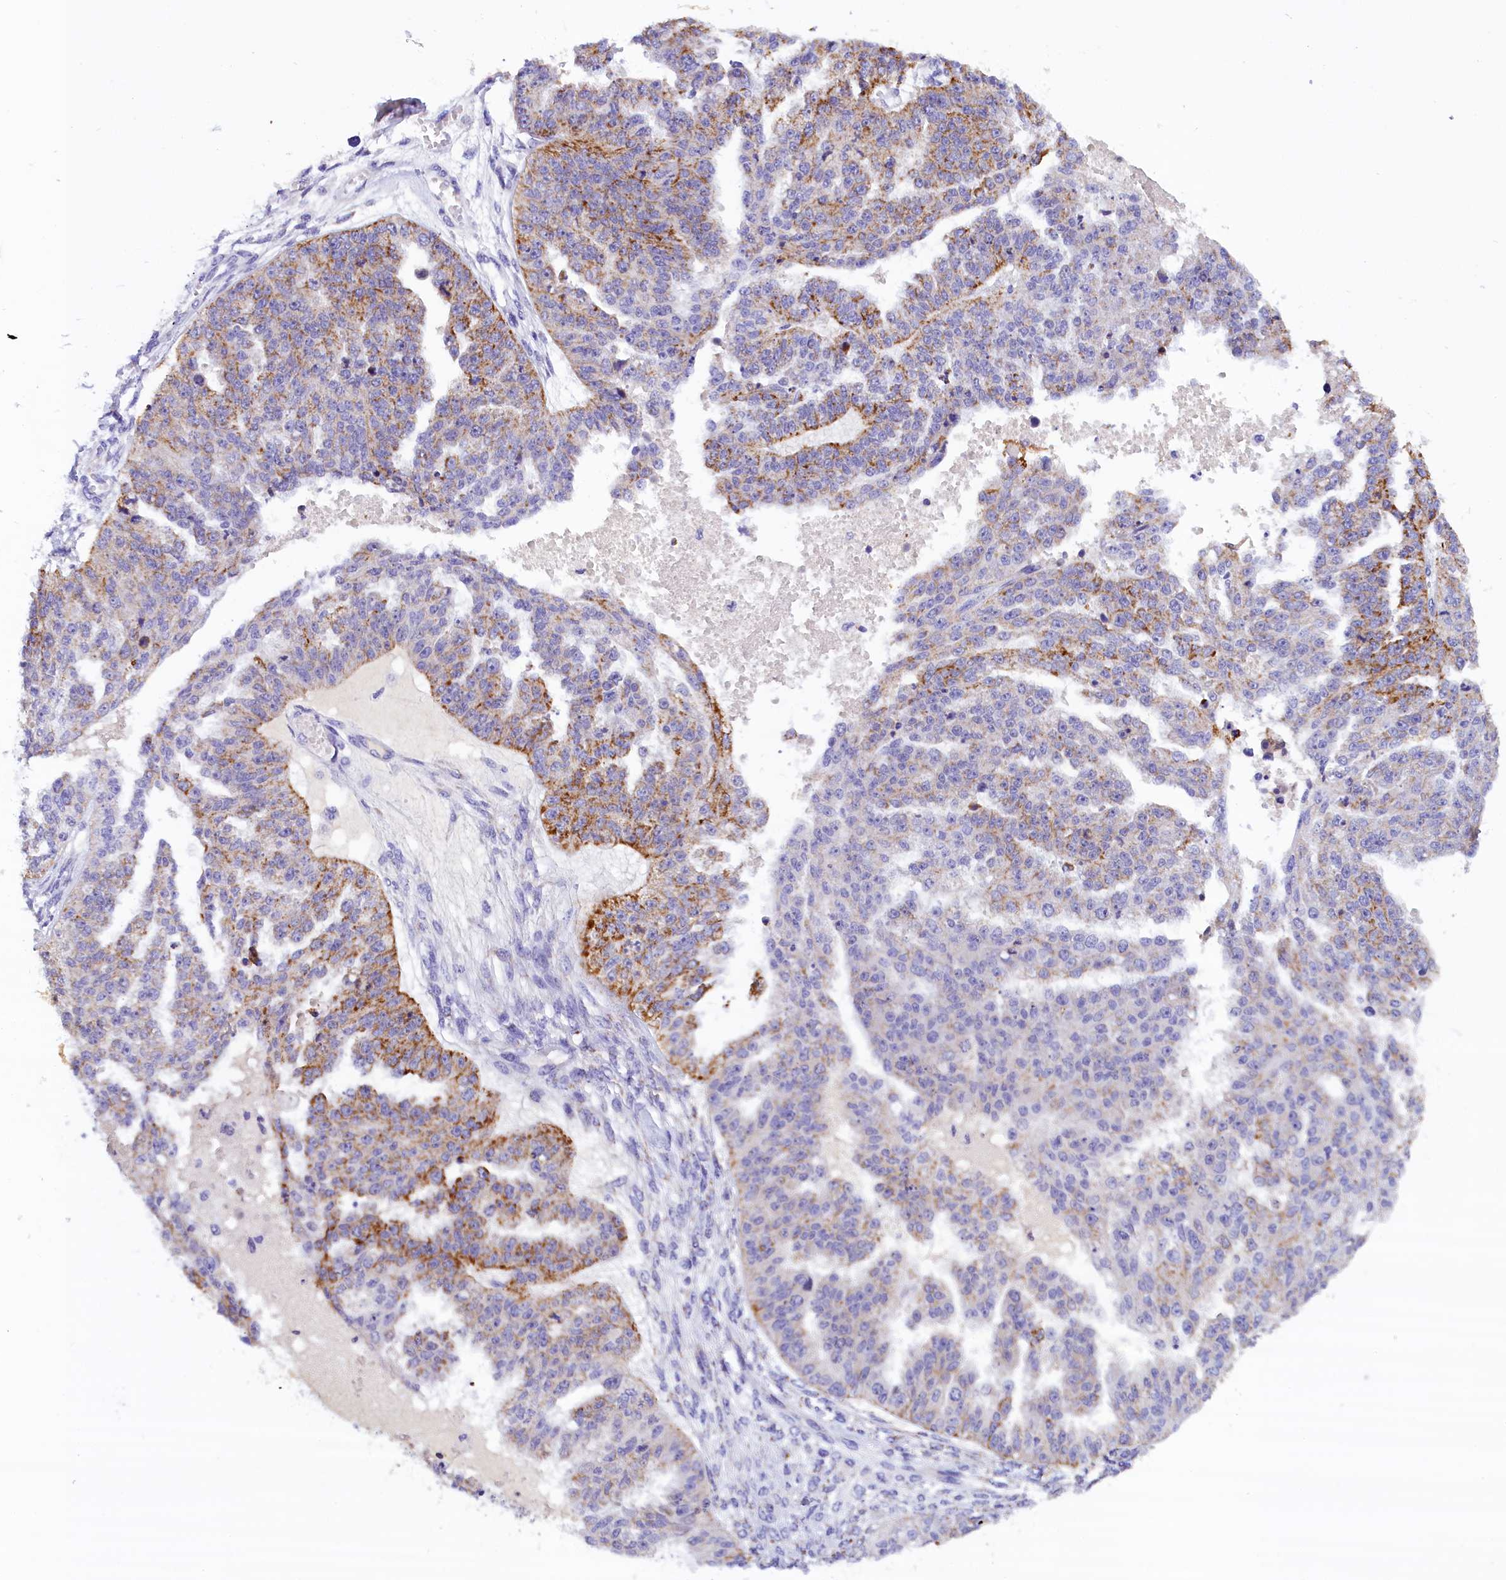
{"staining": {"intensity": "moderate", "quantity": "25%-75%", "location": "cytoplasmic/membranous"}, "tissue": "ovarian cancer", "cell_type": "Tumor cells", "image_type": "cancer", "snomed": [{"axis": "morphology", "description": "Cystadenocarcinoma, serous, NOS"}, {"axis": "topography", "description": "Ovary"}], "caption": "This micrograph exhibits immunohistochemistry staining of serous cystadenocarcinoma (ovarian), with medium moderate cytoplasmic/membranous positivity in approximately 25%-75% of tumor cells.", "gene": "ABAT", "patient": {"sex": "female", "age": 58}}